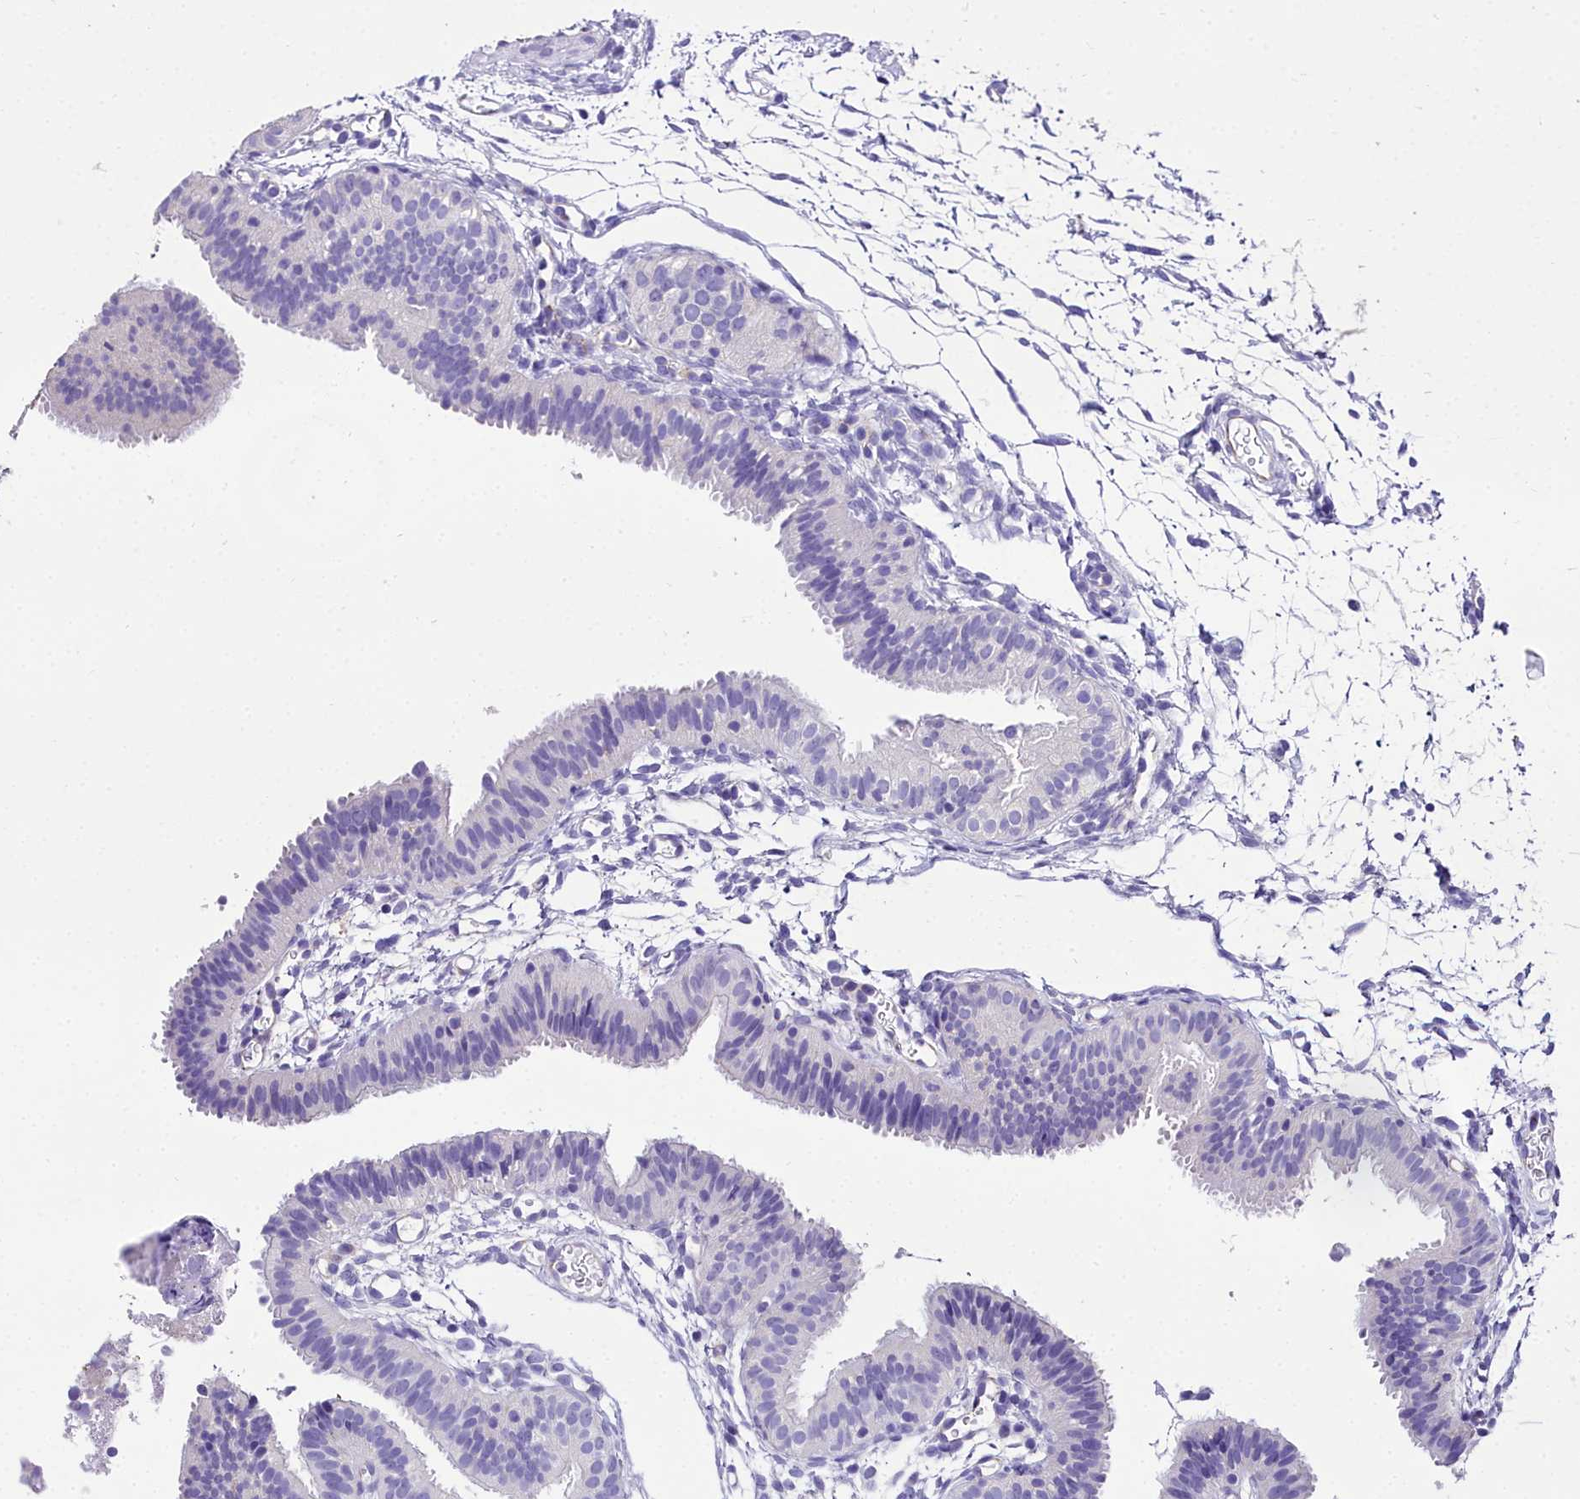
{"staining": {"intensity": "negative", "quantity": "none", "location": "none"}, "tissue": "fallopian tube", "cell_type": "Glandular cells", "image_type": "normal", "snomed": [{"axis": "morphology", "description": "Normal tissue, NOS"}, {"axis": "topography", "description": "Fallopian tube"}], "caption": "Normal fallopian tube was stained to show a protein in brown. There is no significant expression in glandular cells. Nuclei are stained in blue.", "gene": "MS4A18", "patient": {"sex": "female", "age": 35}}